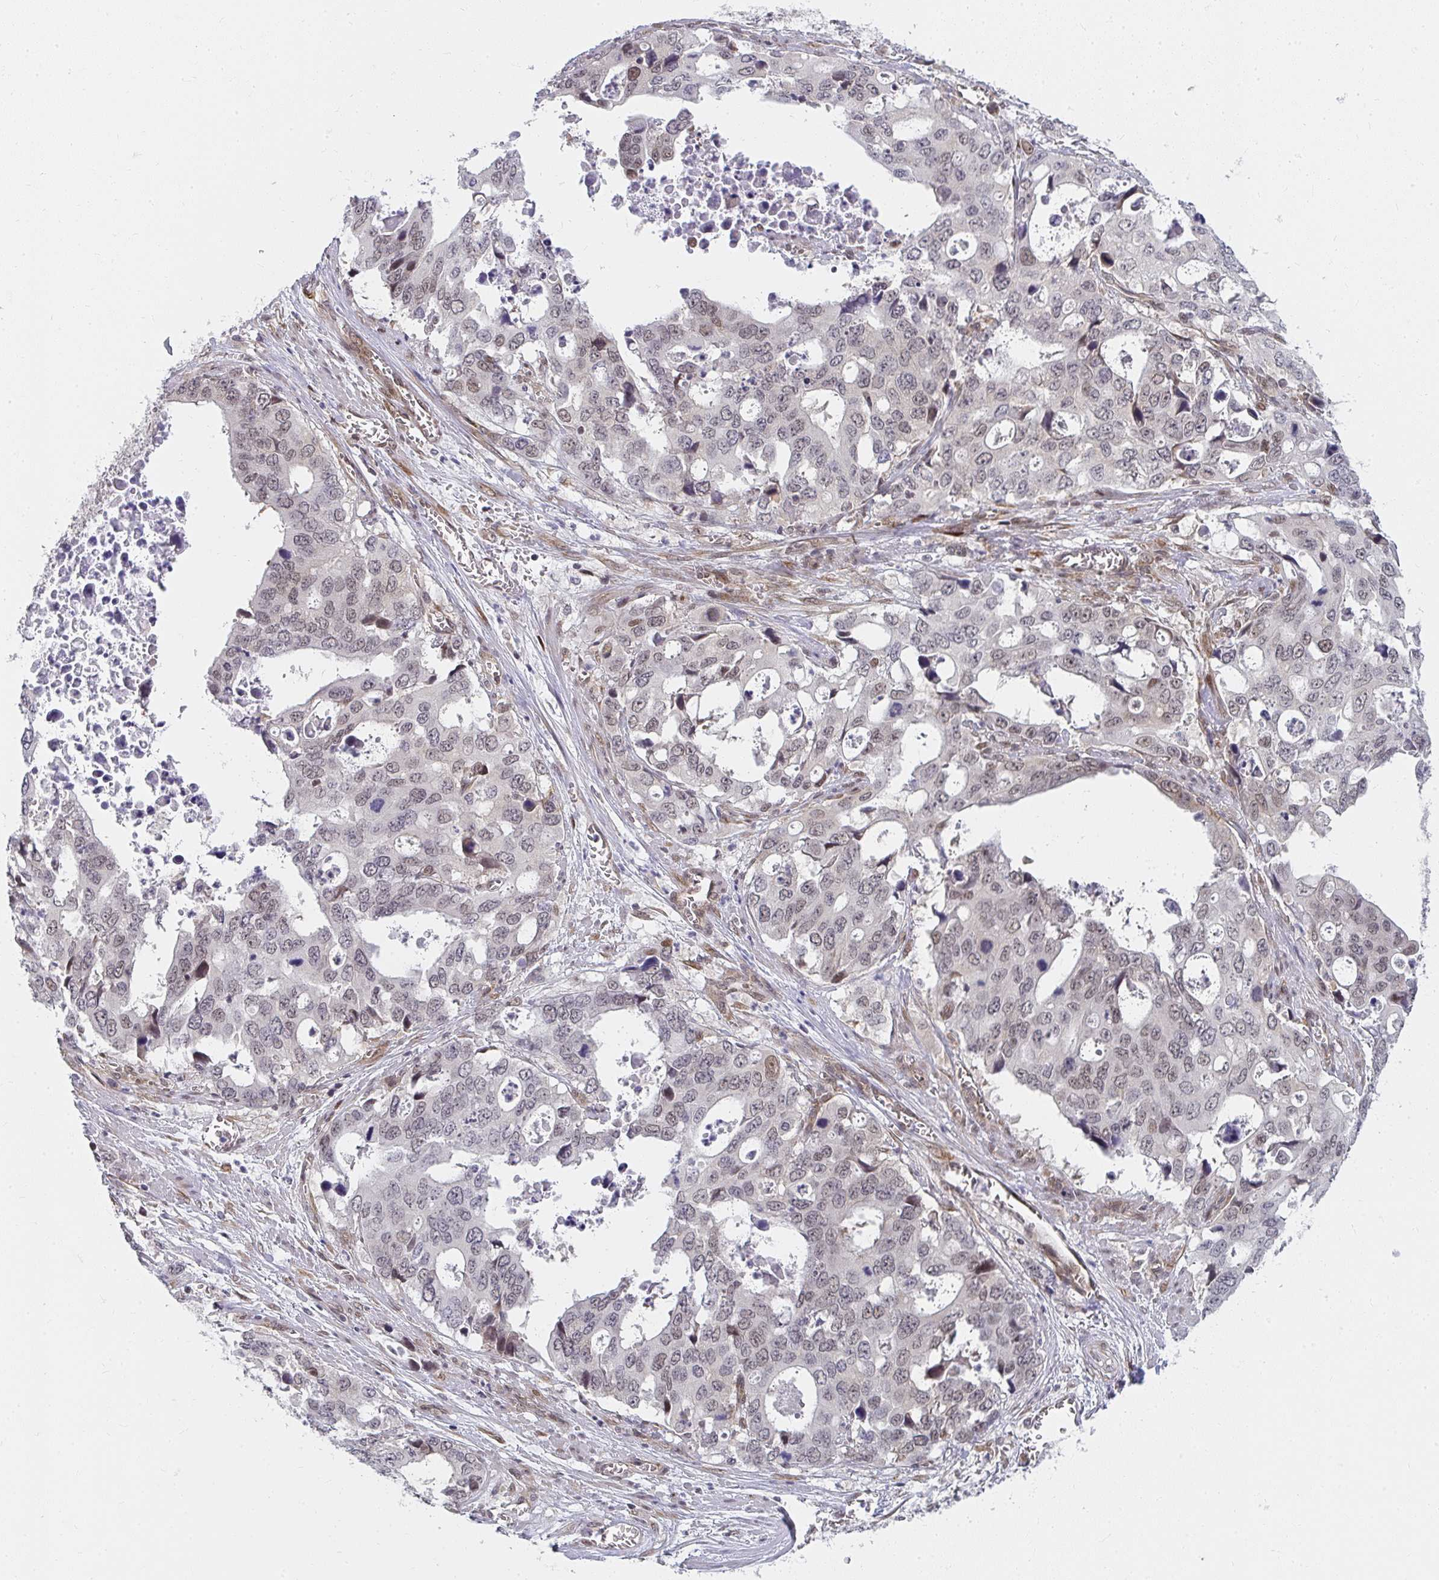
{"staining": {"intensity": "weak", "quantity": "<25%", "location": "nuclear"}, "tissue": "stomach cancer", "cell_type": "Tumor cells", "image_type": "cancer", "snomed": [{"axis": "morphology", "description": "Adenocarcinoma, NOS"}, {"axis": "topography", "description": "Stomach, upper"}], "caption": "Immunohistochemistry micrograph of neoplastic tissue: human stomach cancer (adenocarcinoma) stained with DAB demonstrates no significant protein staining in tumor cells.", "gene": "SYNCRIP", "patient": {"sex": "male", "age": 74}}